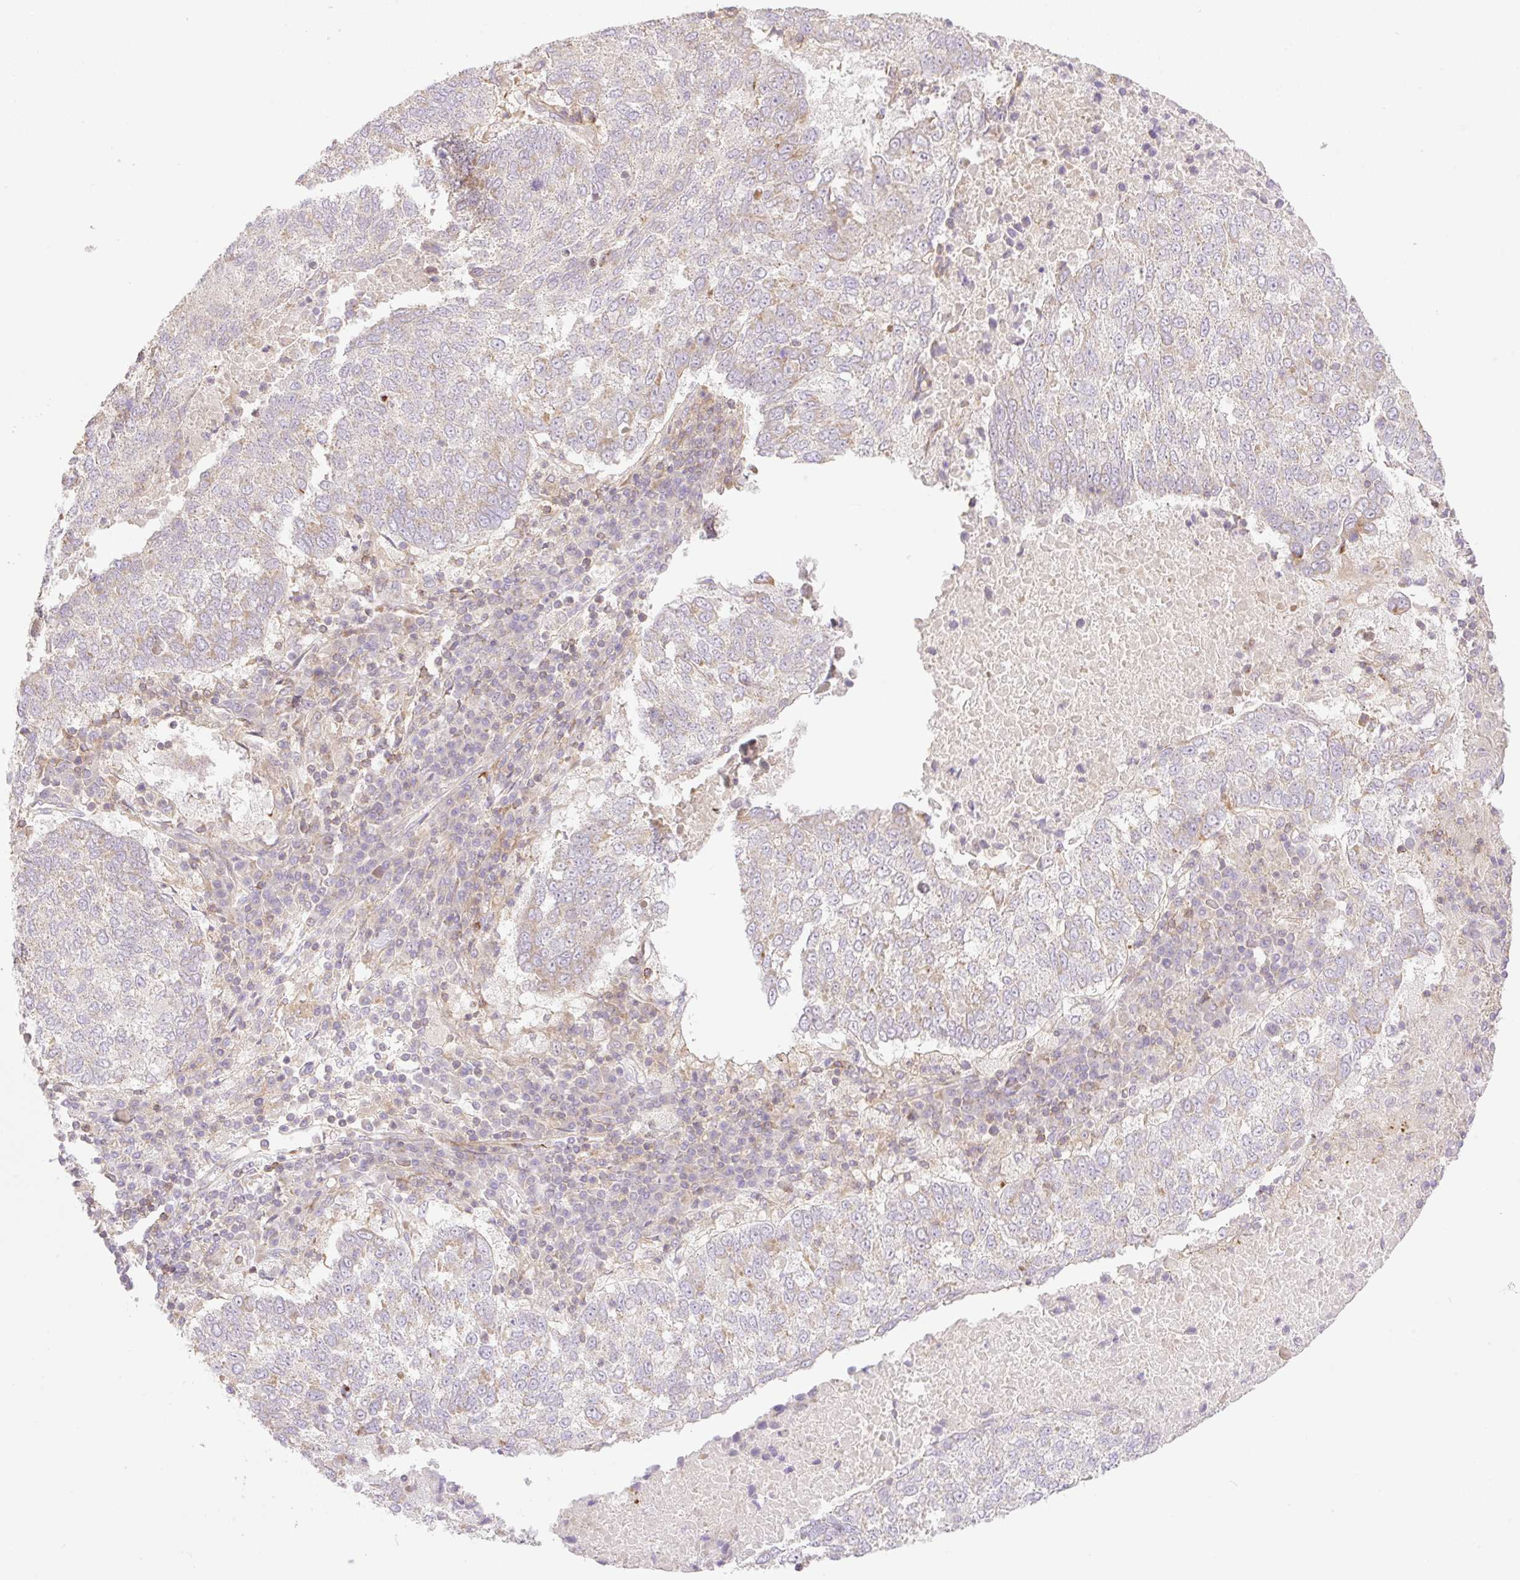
{"staining": {"intensity": "negative", "quantity": "none", "location": "none"}, "tissue": "lung cancer", "cell_type": "Tumor cells", "image_type": "cancer", "snomed": [{"axis": "morphology", "description": "Squamous cell carcinoma, NOS"}, {"axis": "topography", "description": "Lung"}], "caption": "A micrograph of lung cancer (squamous cell carcinoma) stained for a protein reveals no brown staining in tumor cells.", "gene": "VPS25", "patient": {"sex": "male", "age": 73}}